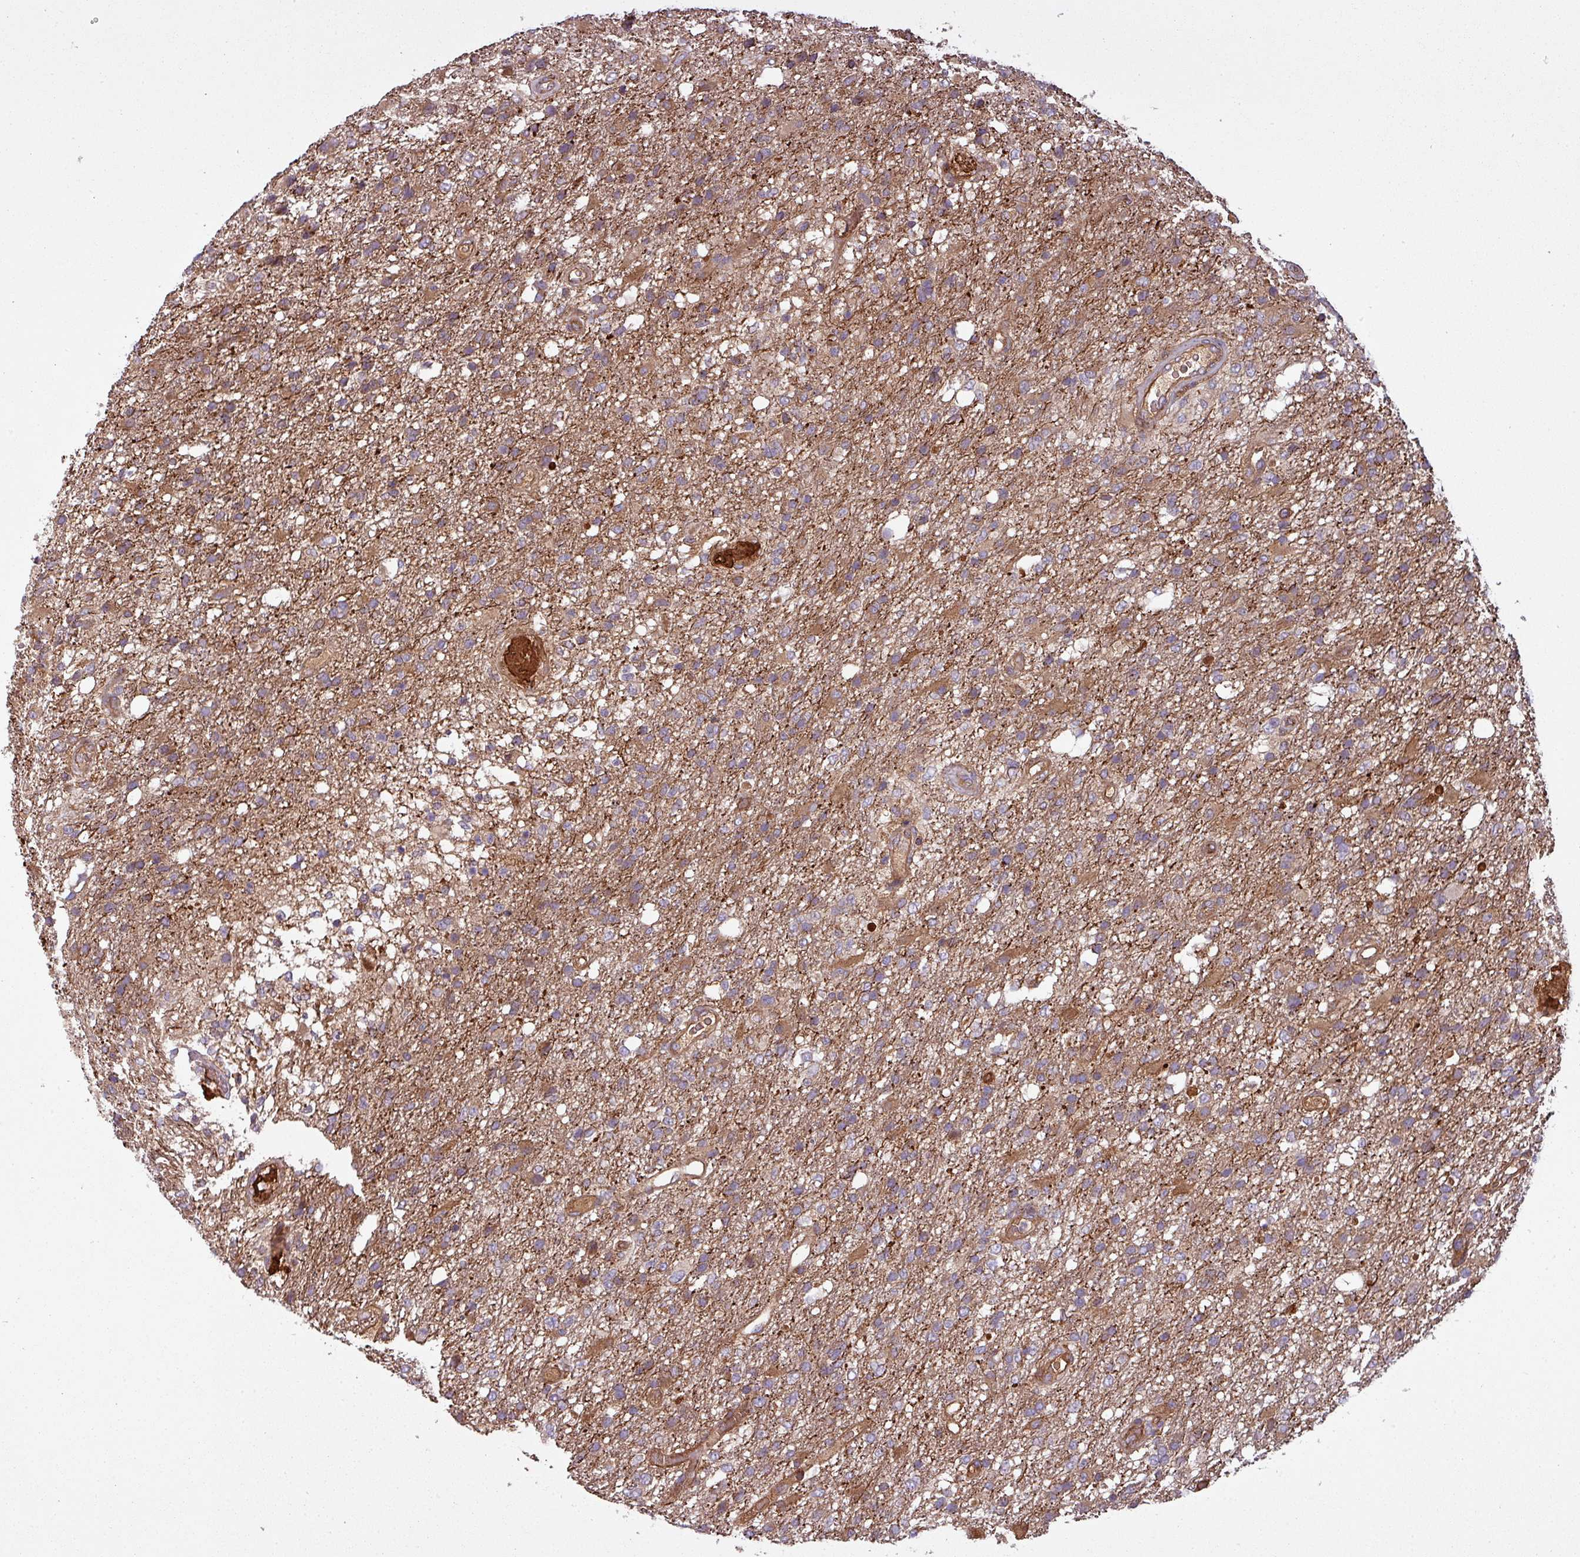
{"staining": {"intensity": "moderate", "quantity": "25%-75%", "location": "cytoplasmic/membranous"}, "tissue": "glioma", "cell_type": "Tumor cells", "image_type": "cancer", "snomed": [{"axis": "morphology", "description": "Glioma, malignant, High grade"}, {"axis": "topography", "description": "Brain"}], "caption": "An immunohistochemistry histopathology image of tumor tissue is shown. Protein staining in brown highlights moderate cytoplasmic/membranous positivity in malignant glioma (high-grade) within tumor cells.", "gene": "SNRNP25", "patient": {"sex": "female", "age": 74}}